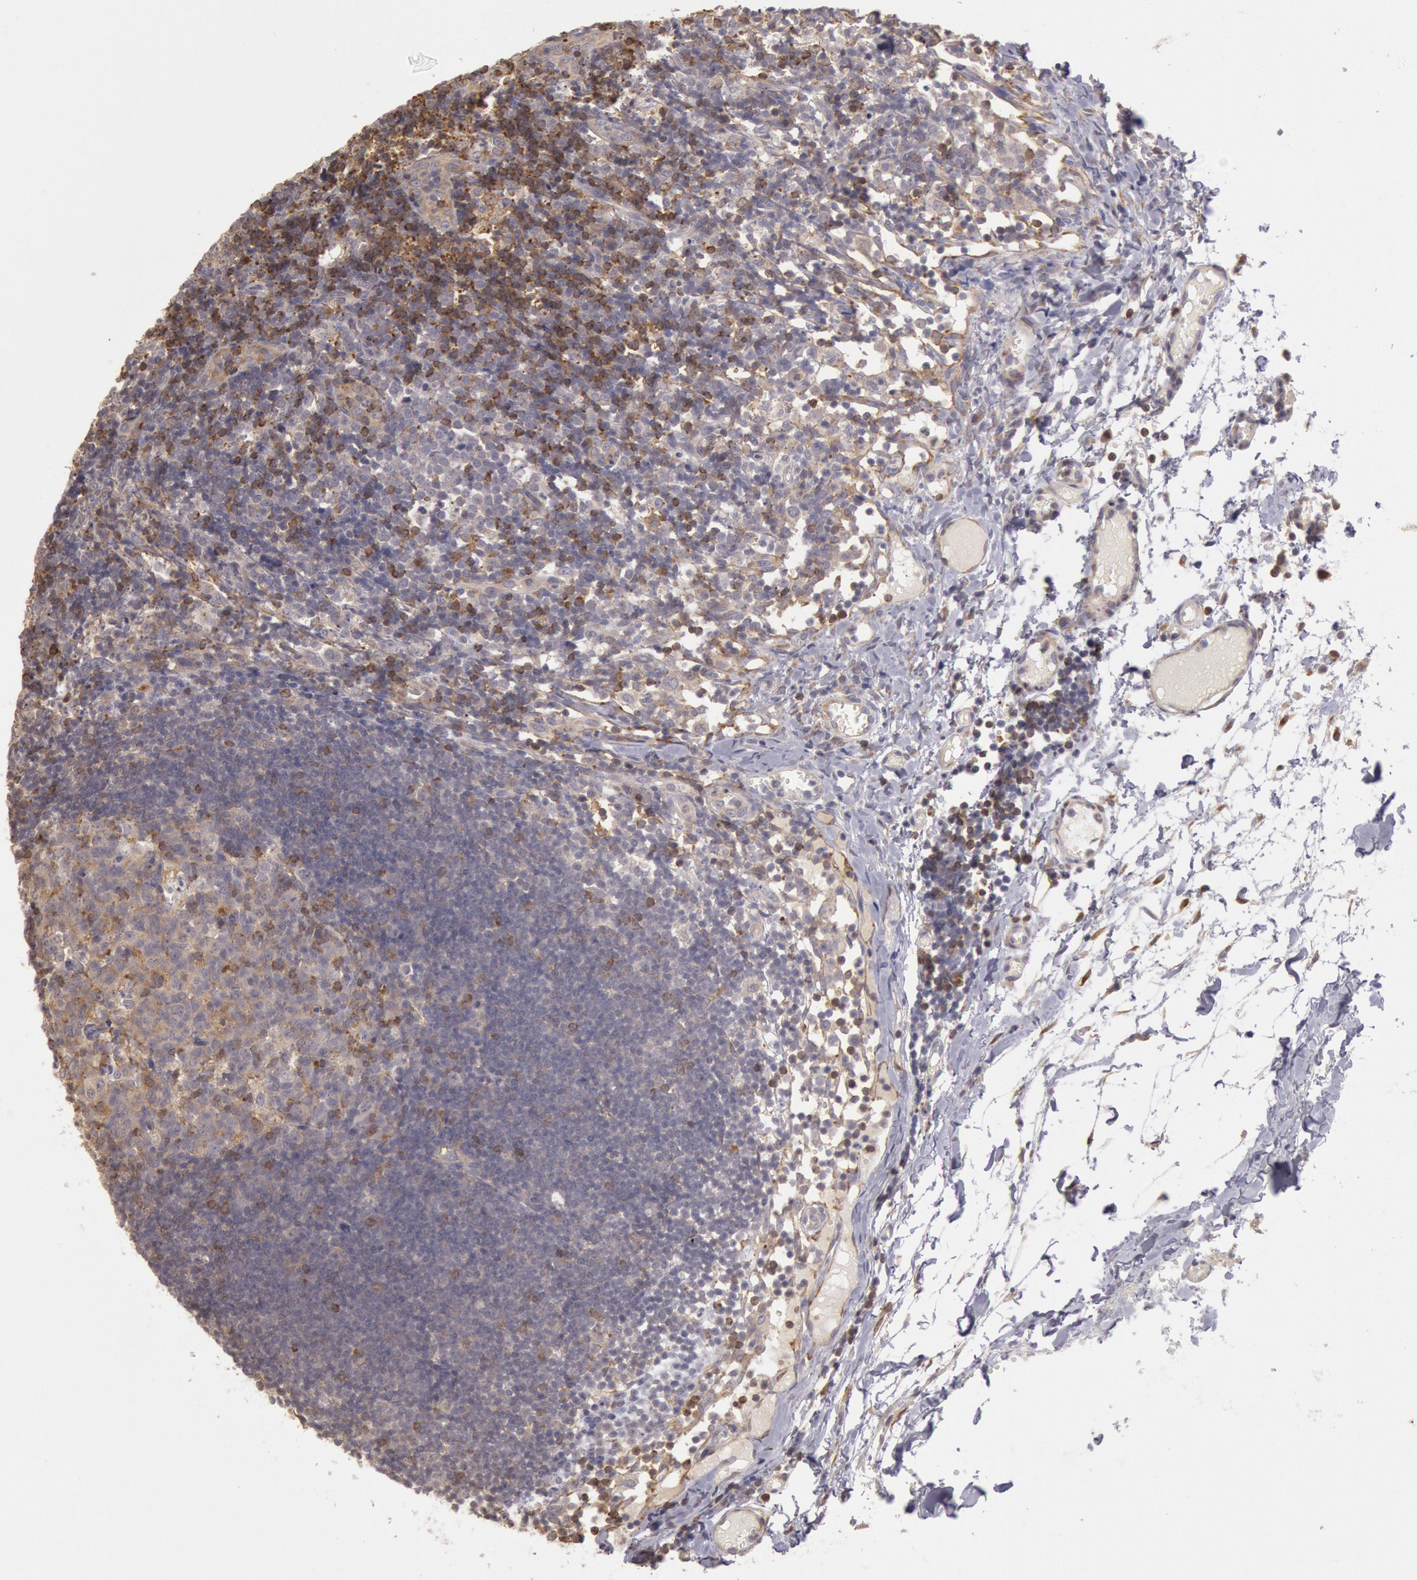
{"staining": {"intensity": "moderate", "quantity": "25%-75%", "location": "cytoplasmic/membranous"}, "tissue": "lymph node", "cell_type": "Germinal center cells", "image_type": "normal", "snomed": [{"axis": "morphology", "description": "Normal tissue, NOS"}, {"axis": "morphology", "description": "Inflammation, NOS"}, {"axis": "topography", "description": "Lymph node"}, {"axis": "topography", "description": "Salivary gland"}], "caption": "Protein expression analysis of benign human lymph node reveals moderate cytoplasmic/membranous positivity in approximately 25%-75% of germinal center cells. (Brightfield microscopy of DAB IHC at high magnification).", "gene": "NMT2", "patient": {"sex": "male", "age": 3}}